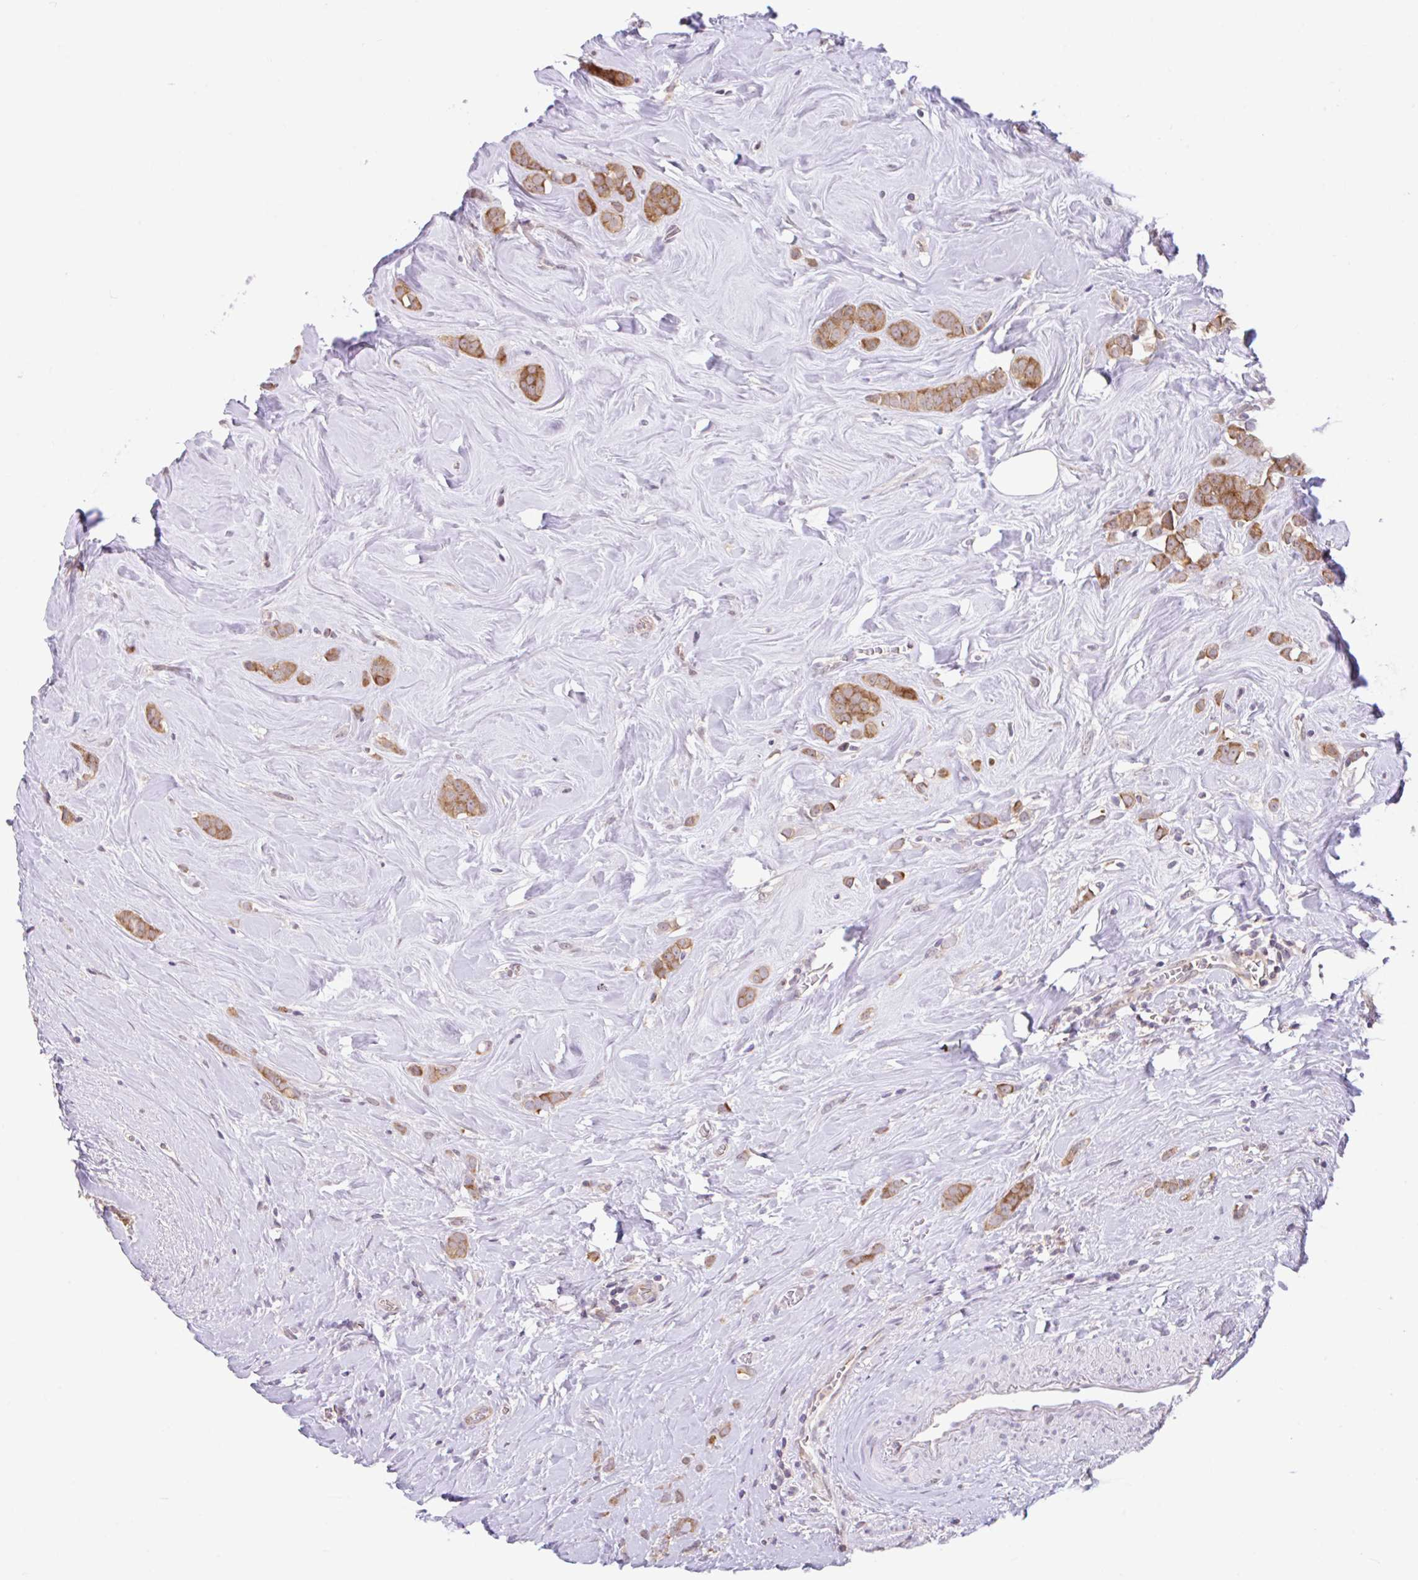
{"staining": {"intensity": "moderate", "quantity": ">75%", "location": "cytoplasmic/membranous"}, "tissue": "breast cancer", "cell_type": "Tumor cells", "image_type": "cancer", "snomed": [{"axis": "morphology", "description": "Duct carcinoma"}, {"axis": "topography", "description": "Breast"}], "caption": "Breast cancer (infiltrating ductal carcinoma) stained for a protein (brown) reveals moderate cytoplasmic/membranous positive expression in approximately >75% of tumor cells.", "gene": "RALBP1", "patient": {"sex": "female", "age": 80}}